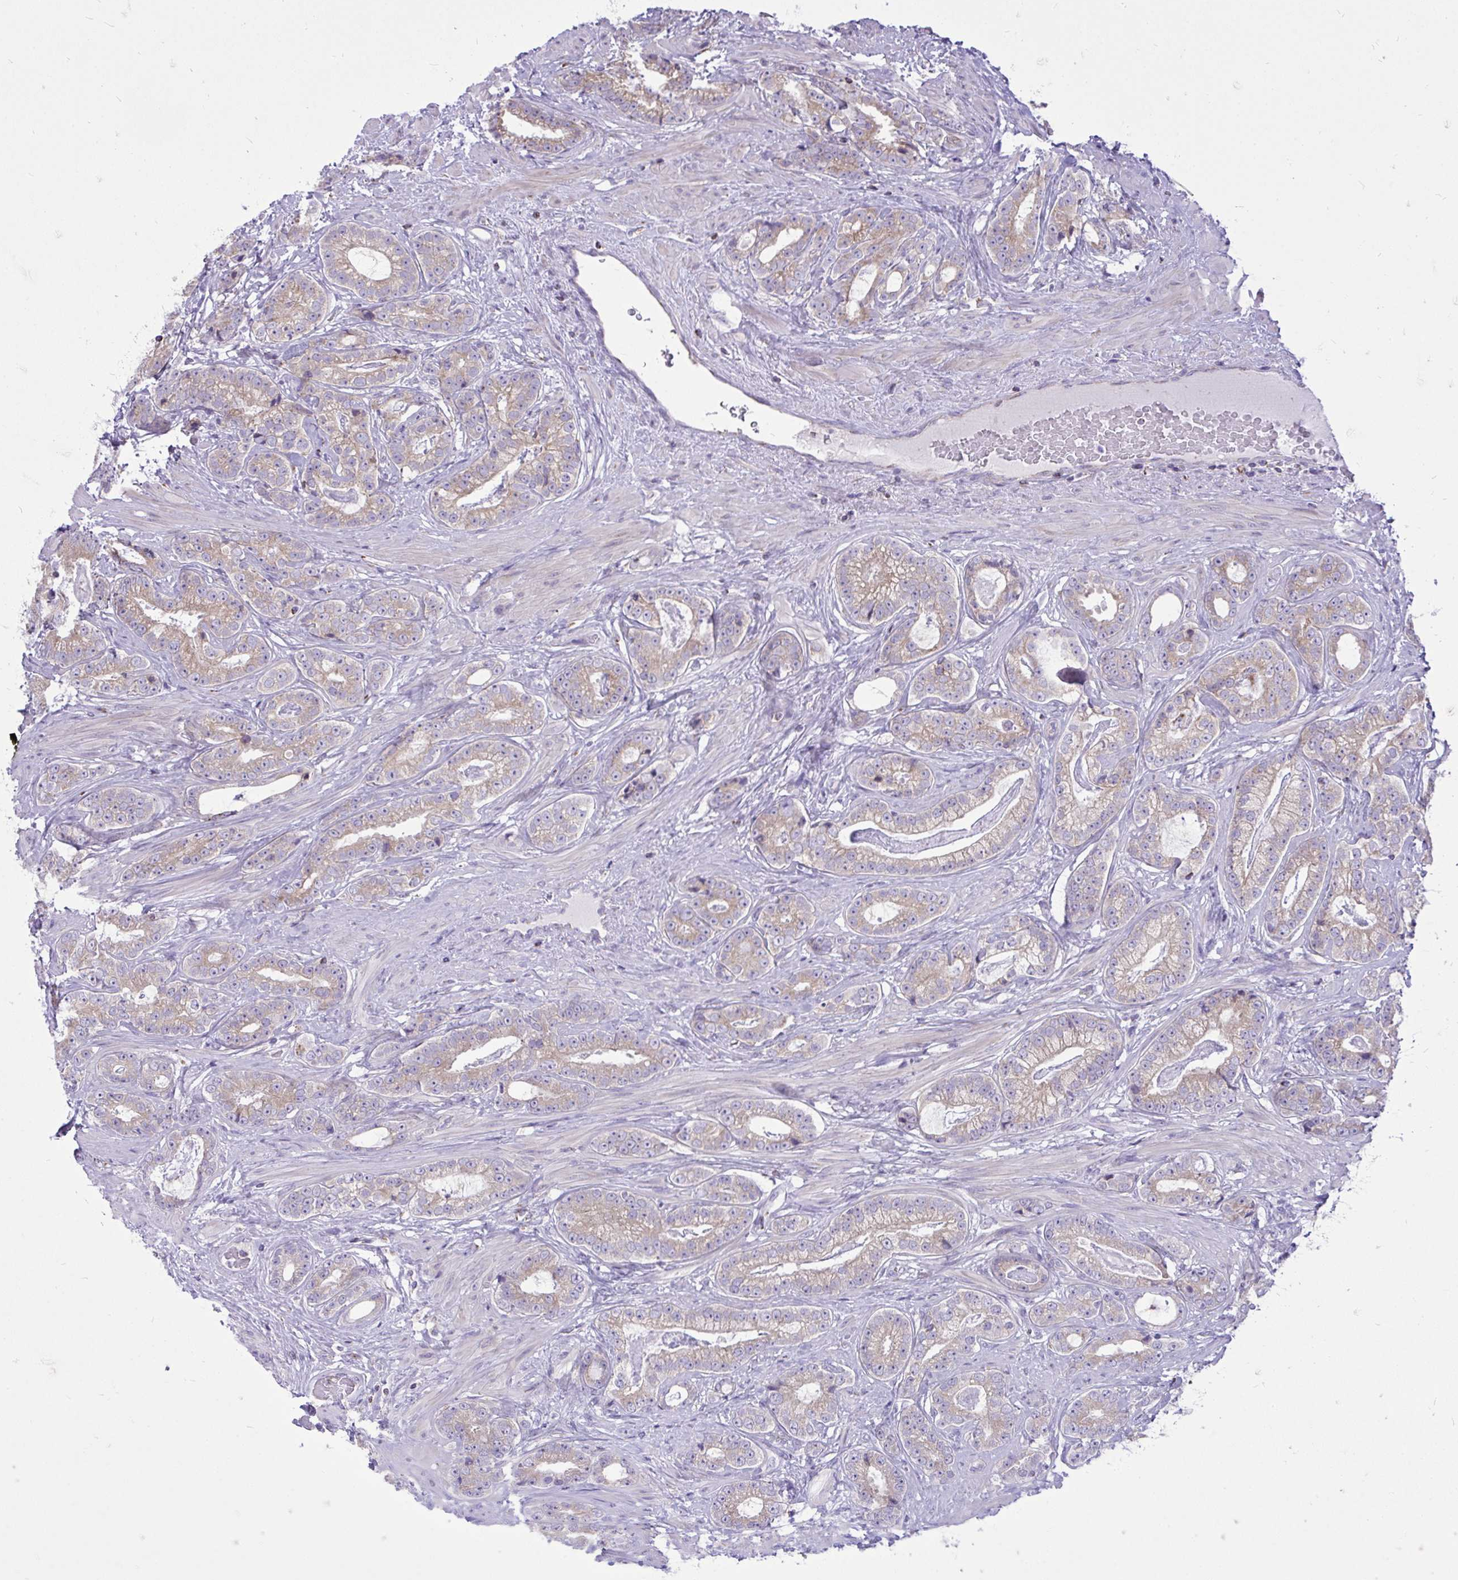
{"staining": {"intensity": "weak", "quantity": ">75%", "location": "cytoplasmic/membranous"}, "tissue": "prostate cancer", "cell_type": "Tumor cells", "image_type": "cancer", "snomed": [{"axis": "morphology", "description": "Adenocarcinoma, Low grade"}, {"axis": "topography", "description": "Prostate"}], "caption": "This photomicrograph displays immunohistochemistry (IHC) staining of prostate cancer (low-grade adenocarcinoma), with low weak cytoplasmic/membranous positivity in about >75% of tumor cells.", "gene": "SPTBN2", "patient": {"sex": "male", "age": 61}}